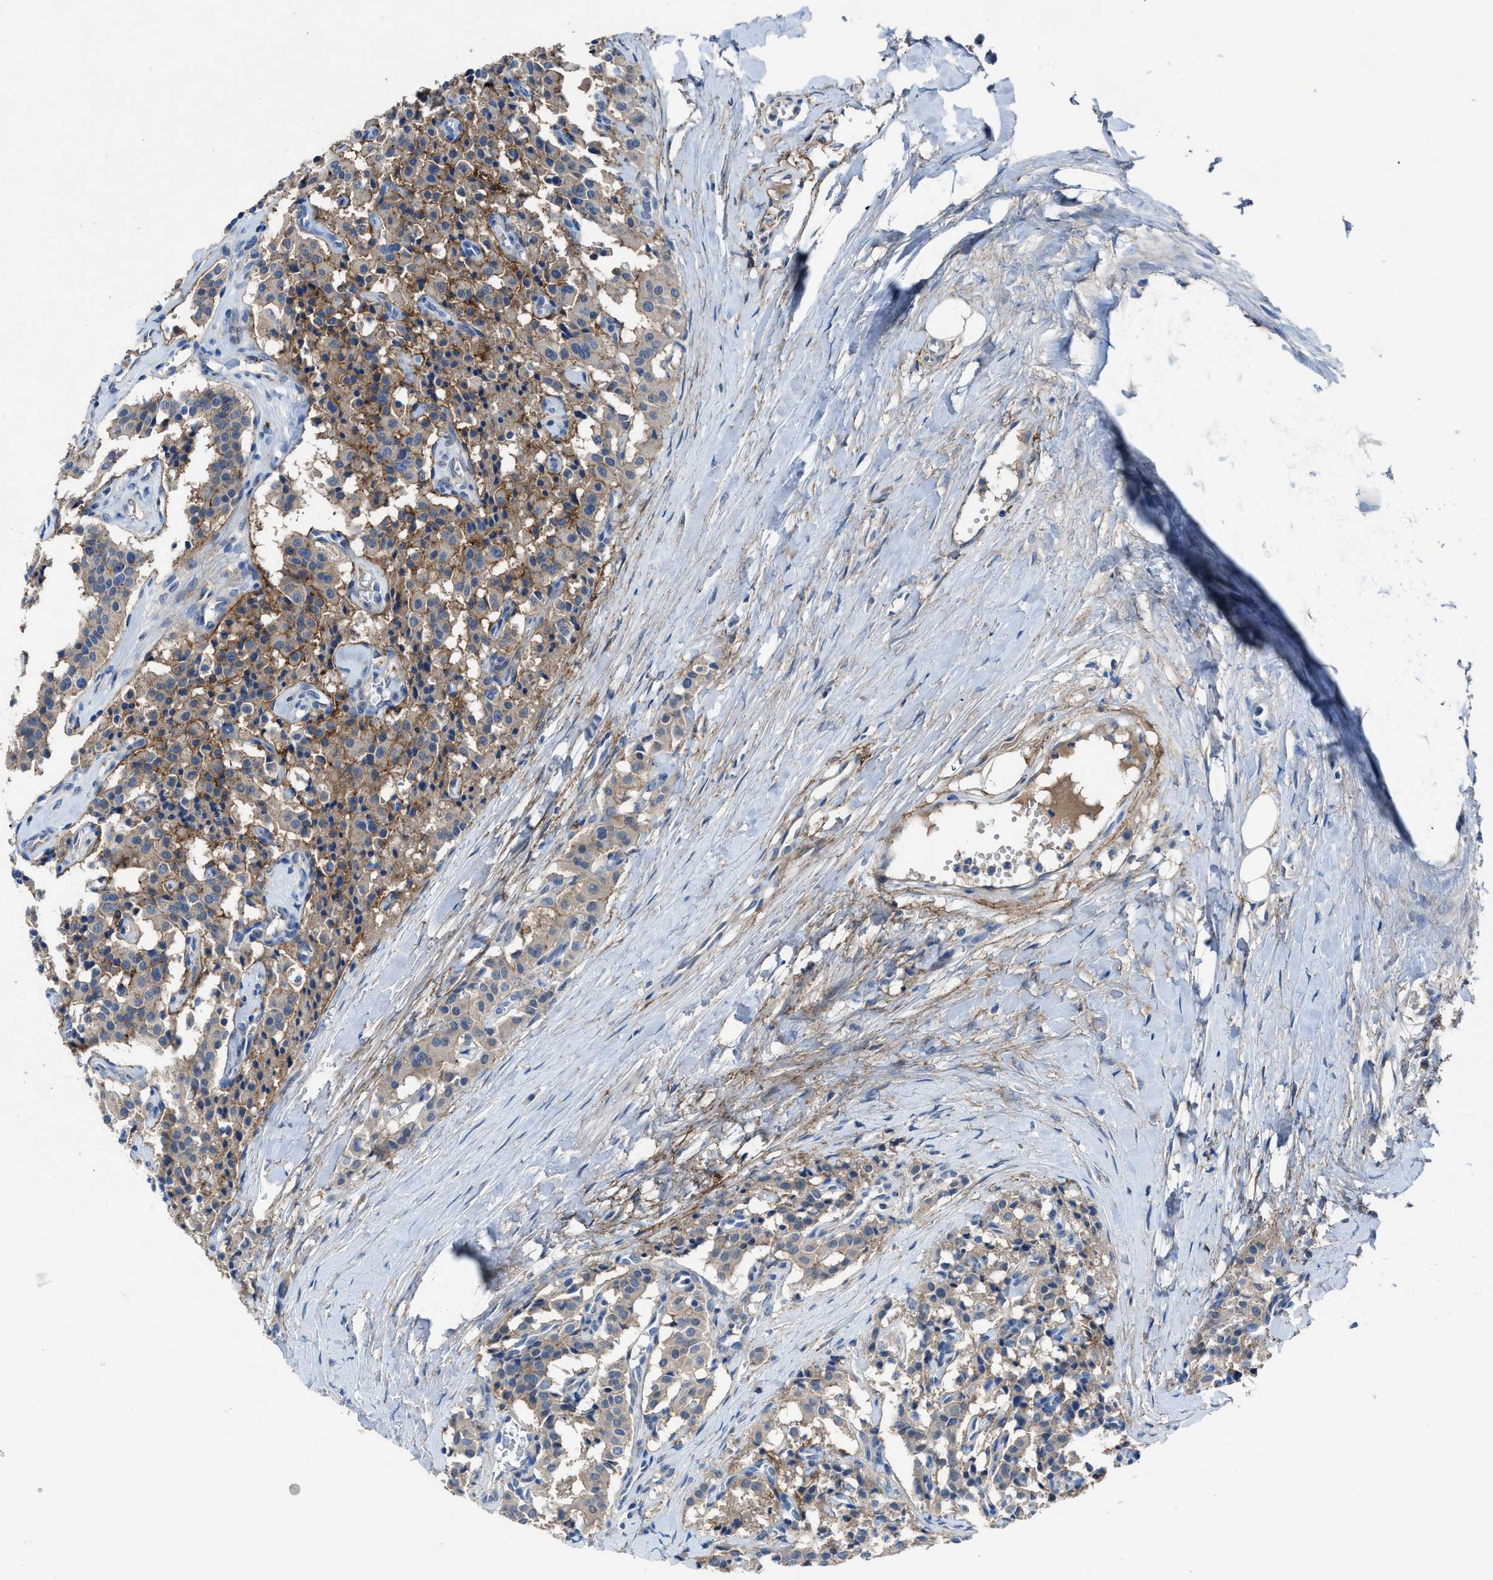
{"staining": {"intensity": "moderate", "quantity": "25%-75%", "location": "cytoplasmic/membranous"}, "tissue": "carcinoid", "cell_type": "Tumor cells", "image_type": "cancer", "snomed": [{"axis": "morphology", "description": "Carcinoid, malignant, NOS"}, {"axis": "topography", "description": "Lung"}], "caption": "Immunohistochemical staining of human carcinoid displays medium levels of moderate cytoplasmic/membranous expression in approximately 25%-75% of tumor cells.", "gene": "PTGFRN", "patient": {"sex": "male", "age": 30}}